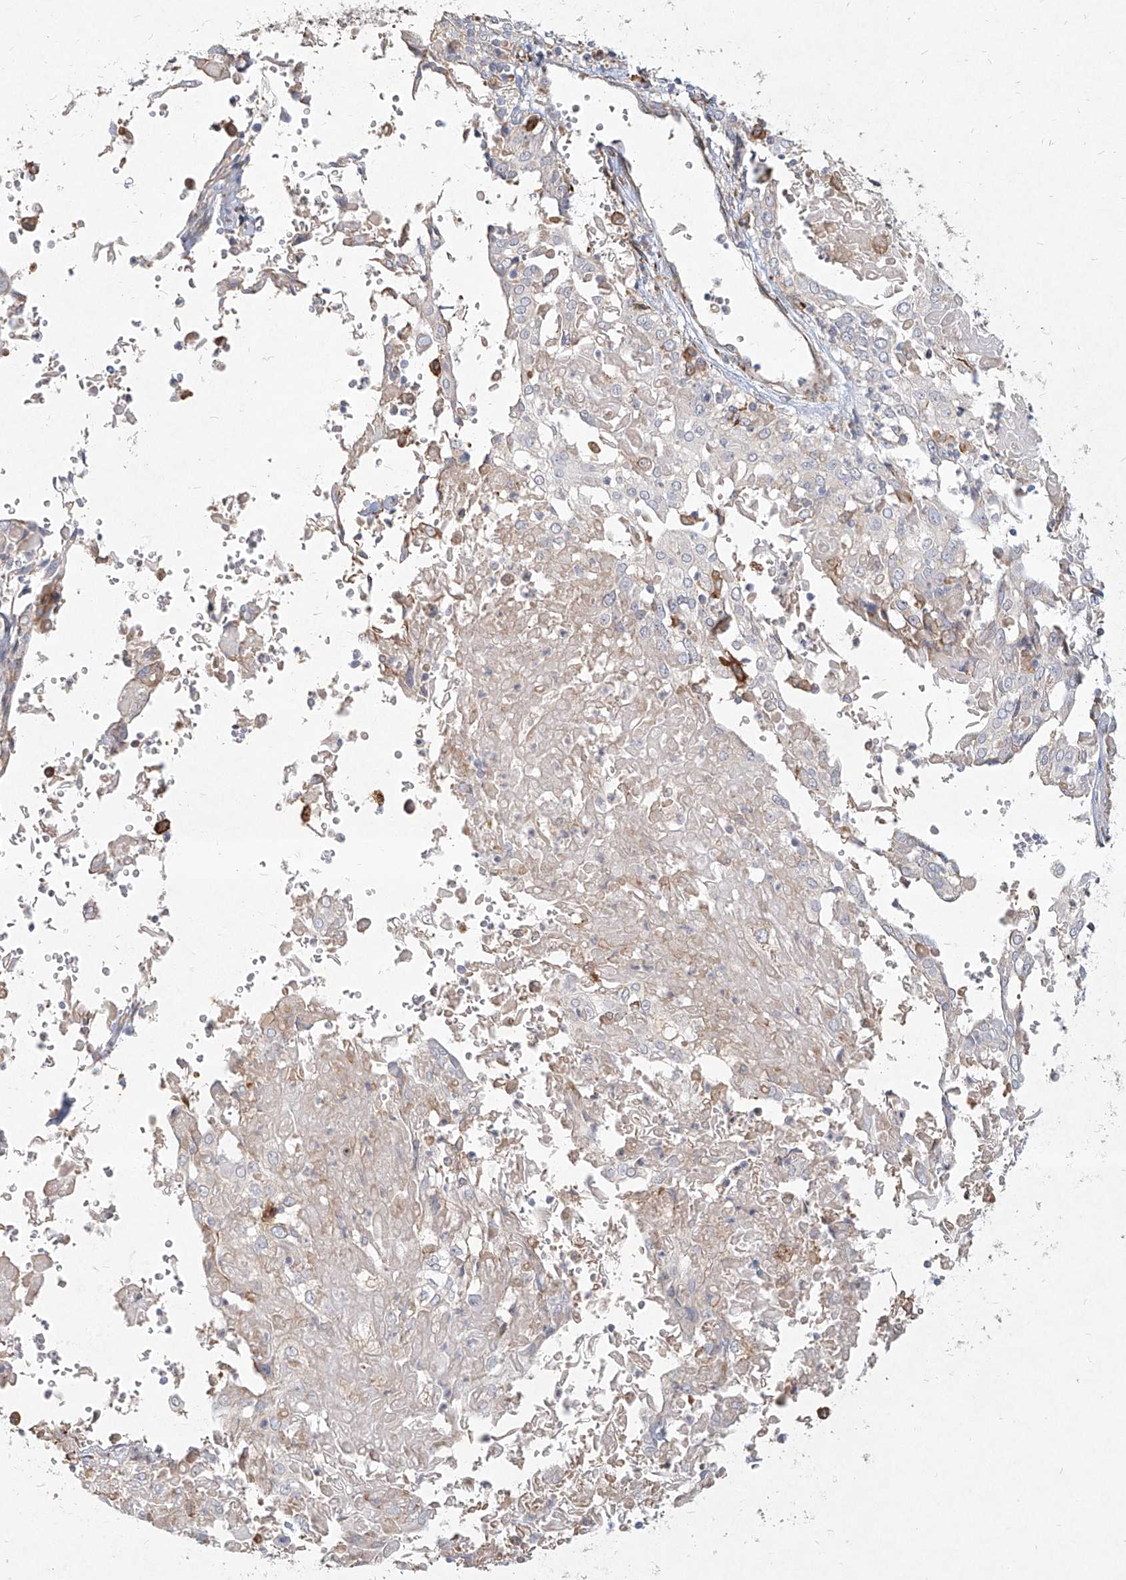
{"staining": {"intensity": "negative", "quantity": "none", "location": "none"}, "tissue": "cervical cancer", "cell_type": "Tumor cells", "image_type": "cancer", "snomed": [{"axis": "morphology", "description": "Squamous cell carcinoma, NOS"}, {"axis": "topography", "description": "Cervix"}], "caption": "This histopathology image is of cervical cancer (squamous cell carcinoma) stained with immunohistochemistry to label a protein in brown with the nuclei are counter-stained blue. There is no staining in tumor cells.", "gene": "CD209", "patient": {"sex": "female", "age": 39}}